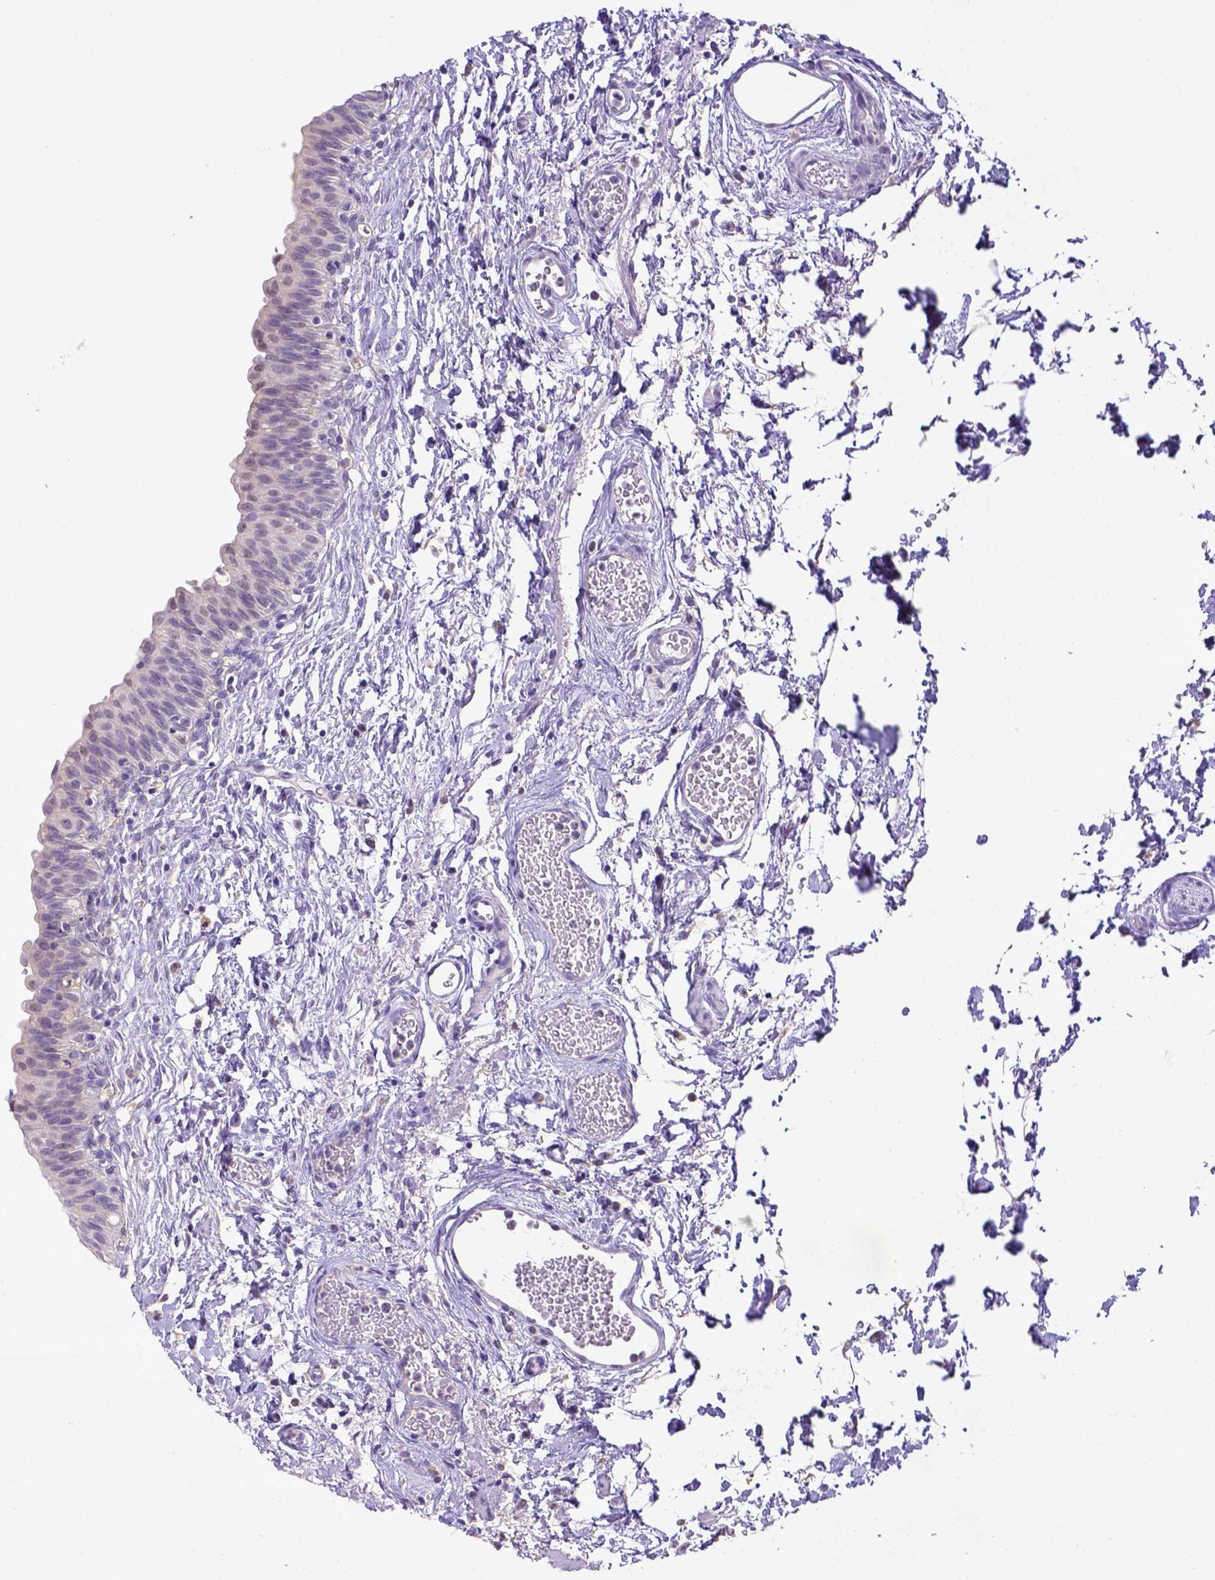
{"staining": {"intensity": "negative", "quantity": "none", "location": "none"}, "tissue": "urinary bladder", "cell_type": "Urothelial cells", "image_type": "normal", "snomed": [{"axis": "morphology", "description": "Normal tissue, NOS"}, {"axis": "topography", "description": "Urinary bladder"}], "caption": "The IHC photomicrograph has no significant positivity in urothelial cells of urinary bladder. The staining was performed using DAB to visualize the protein expression in brown, while the nuclei were stained in blue with hematoxylin (Magnification: 20x).", "gene": "CD40", "patient": {"sex": "male", "age": 56}}